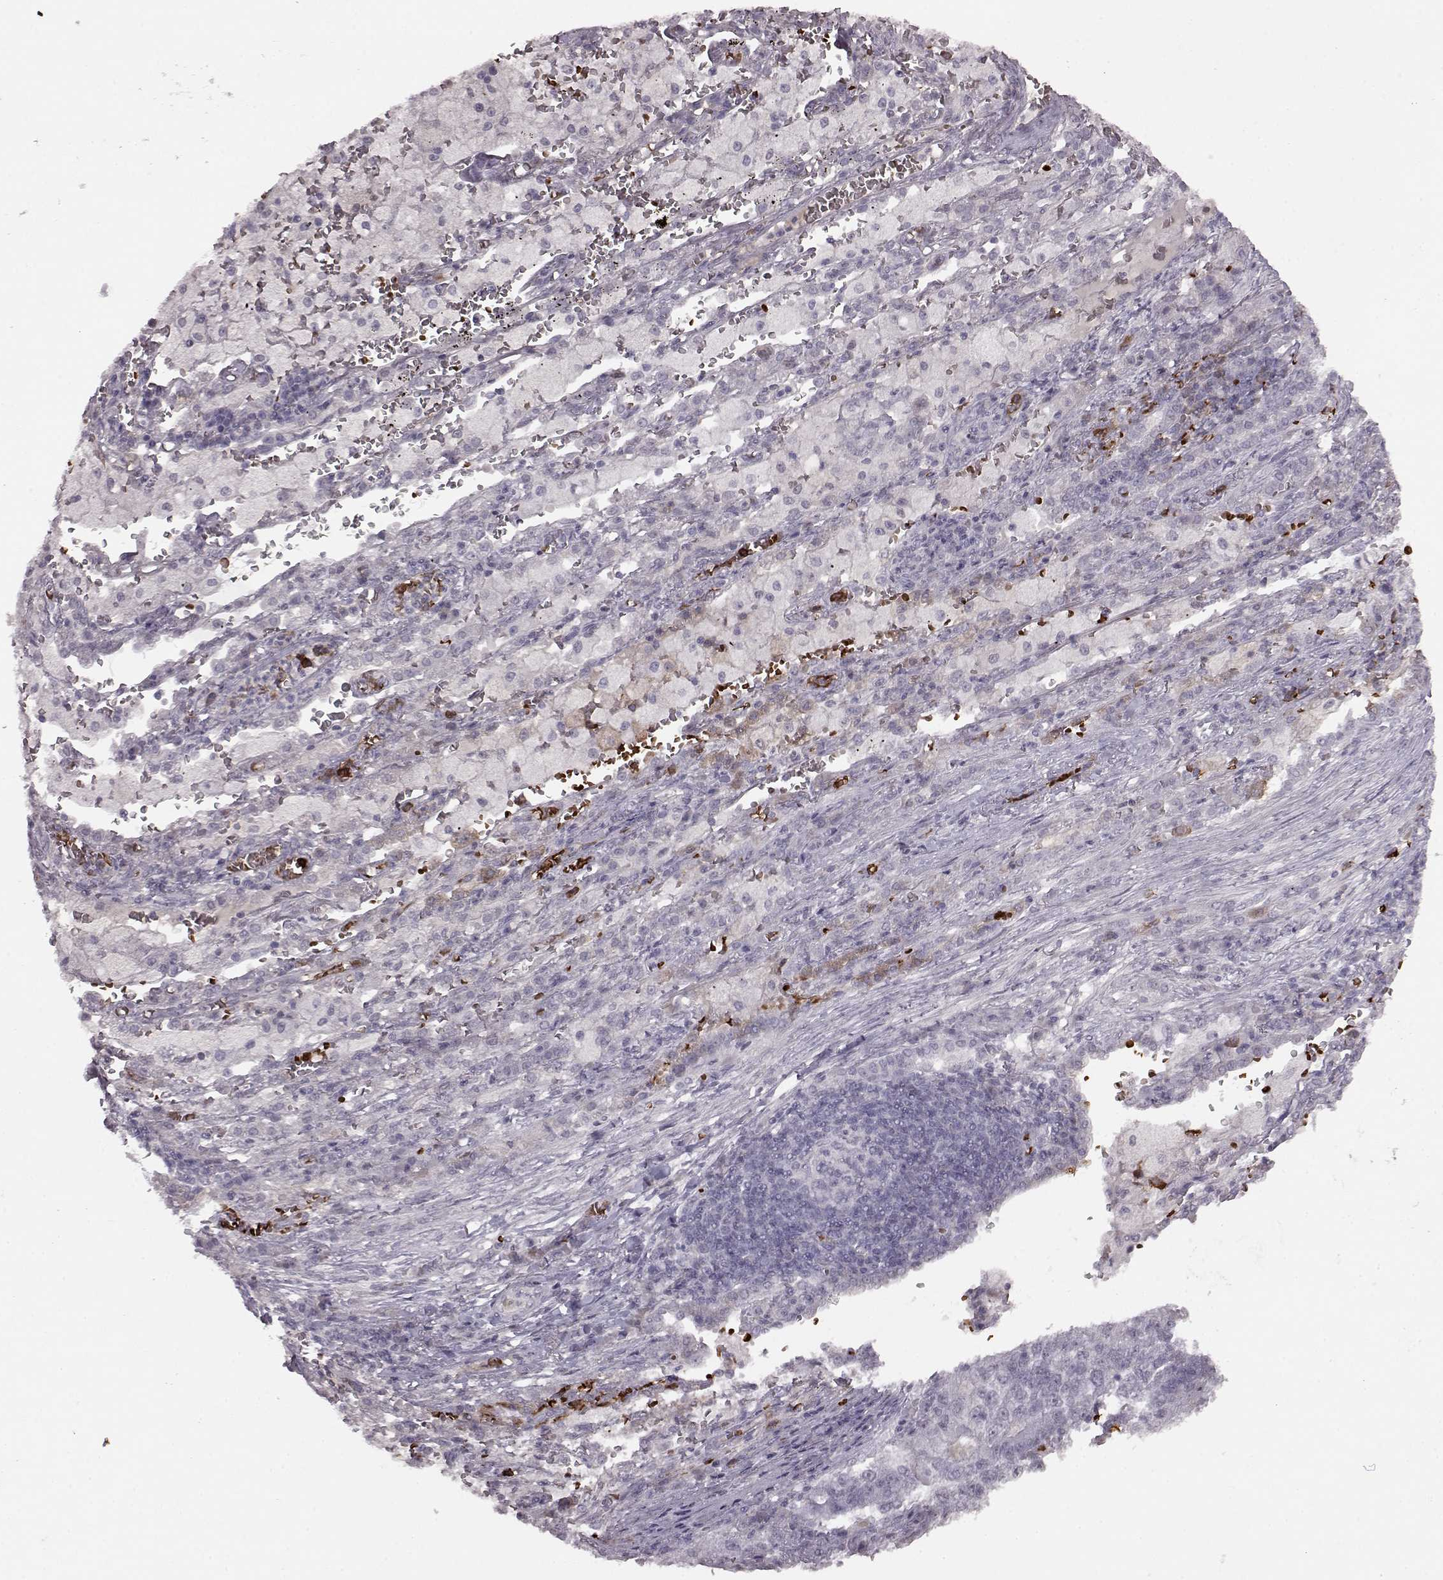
{"staining": {"intensity": "negative", "quantity": "none", "location": "none"}, "tissue": "lung cancer", "cell_type": "Tumor cells", "image_type": "cancer", "snomed": [{"axis": "morphology", "description": "Adenocarcinoma, NOS"}, {"axis": "topography", "description": "Lung"}], "caption": "Lung cancer (adenocarcinoma) stained for a protein using immunohistochemistry (IHC) displays no expression tumor cells.", "gene": "PROP1", "patient": {"sex": "male", "age": 57}}